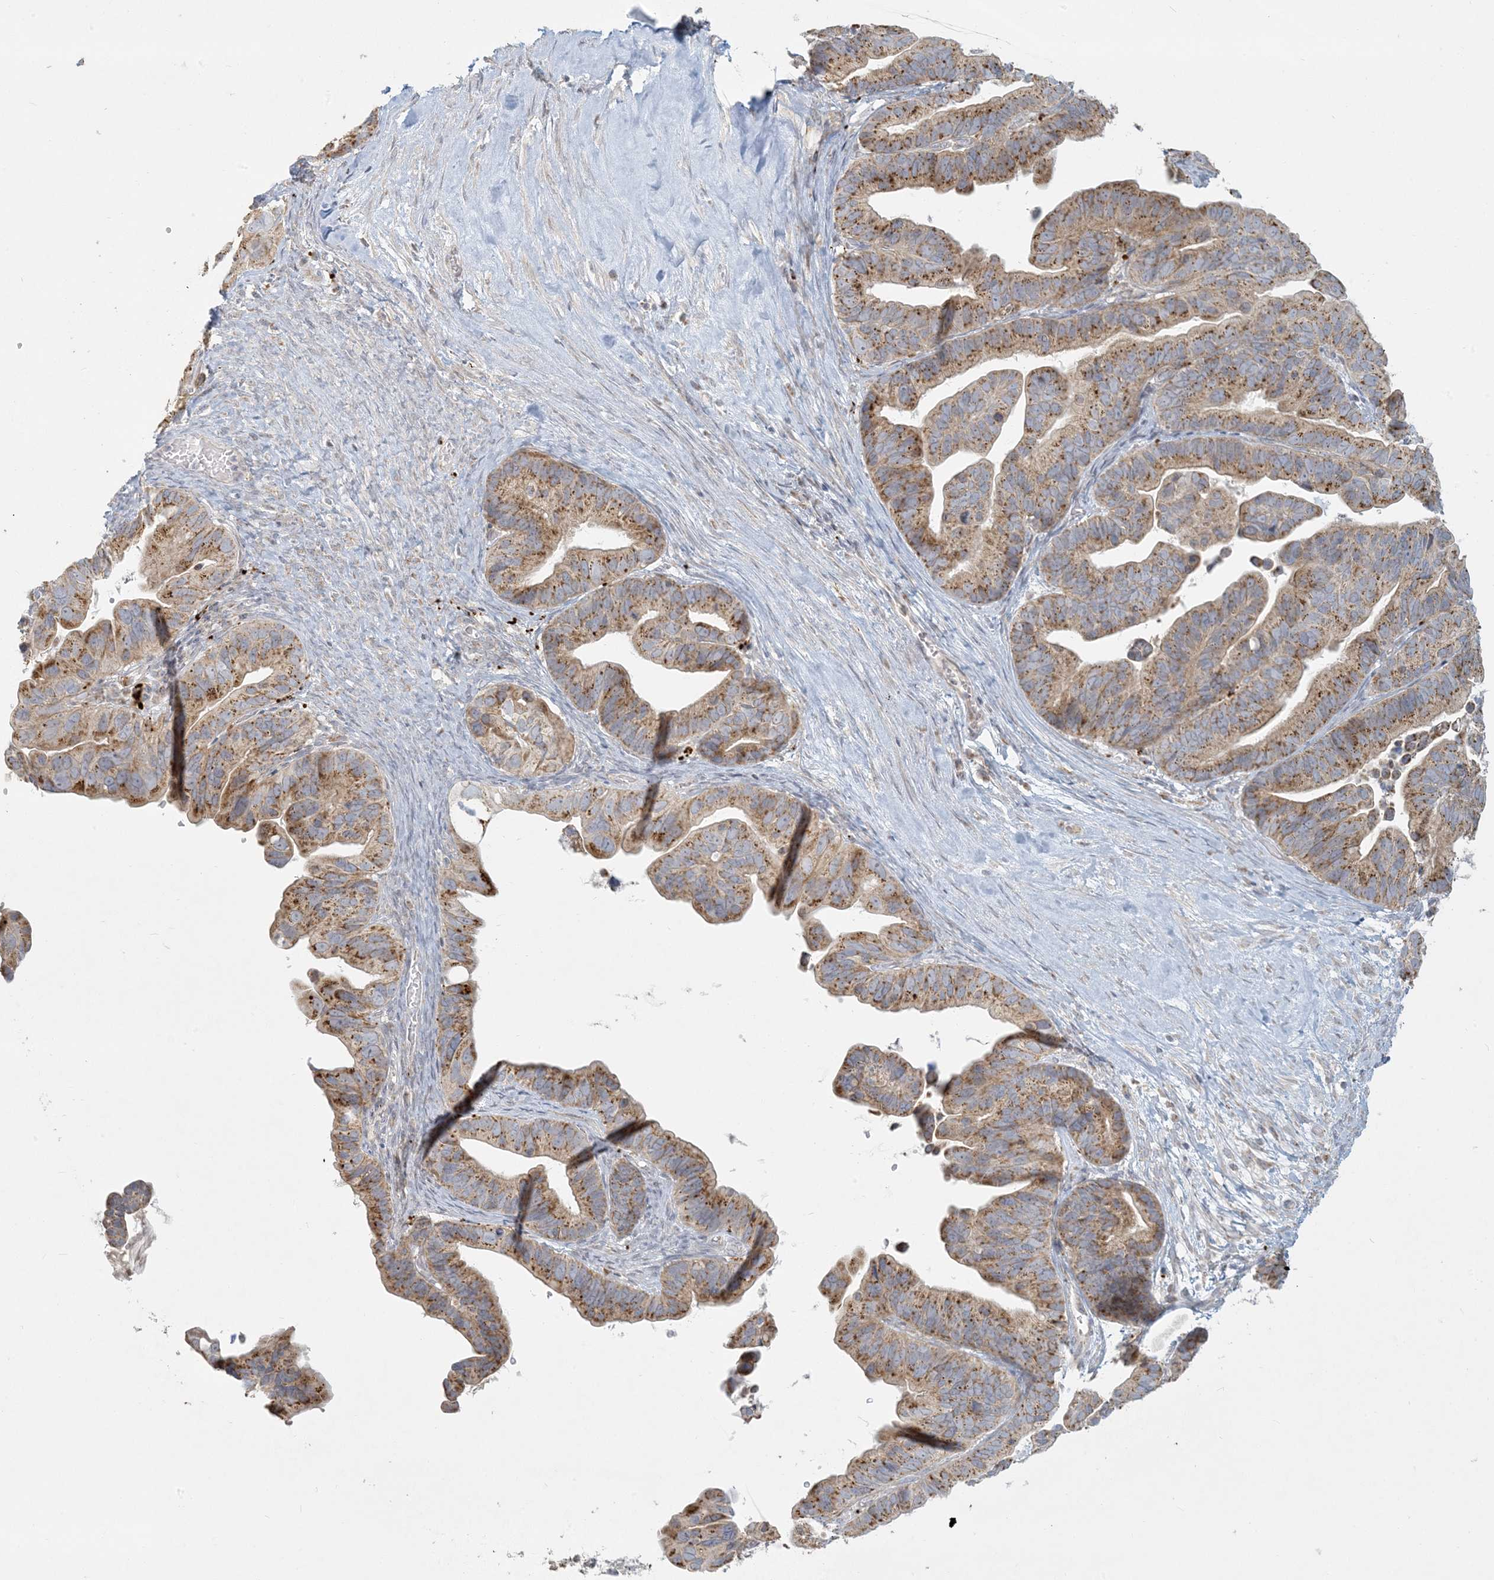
{"staining": {"intensity": "moderate", "quantity": ">75%", "location": "cytoplasmic/membranous"}, "tissue": "ovarian cancer", "cell_type": "Tumor cells", "image_type": "cancer", "snomed": [{"axis": "morphology", "description": "Cystadenocarcinoma, serous, NOS"}, {"axis": "topography", "description": "Ovary"}], "caption": "Immunohistochemistry (IHC) staining of ovarian cancer, which reveals medium levels of moderate cytoplasmic/membranous expression in approximately >75% of tumor cells indicating moderate cytoplasmic/membranous protein staining. The staining was performed using DAB (3,3'-diaminobenzidine) (brown) for protein detection and nuclei were counterstained in hematoxylin (blue).", "gene": "MCAT", "patient": {"sex": "female", "age": 56}}